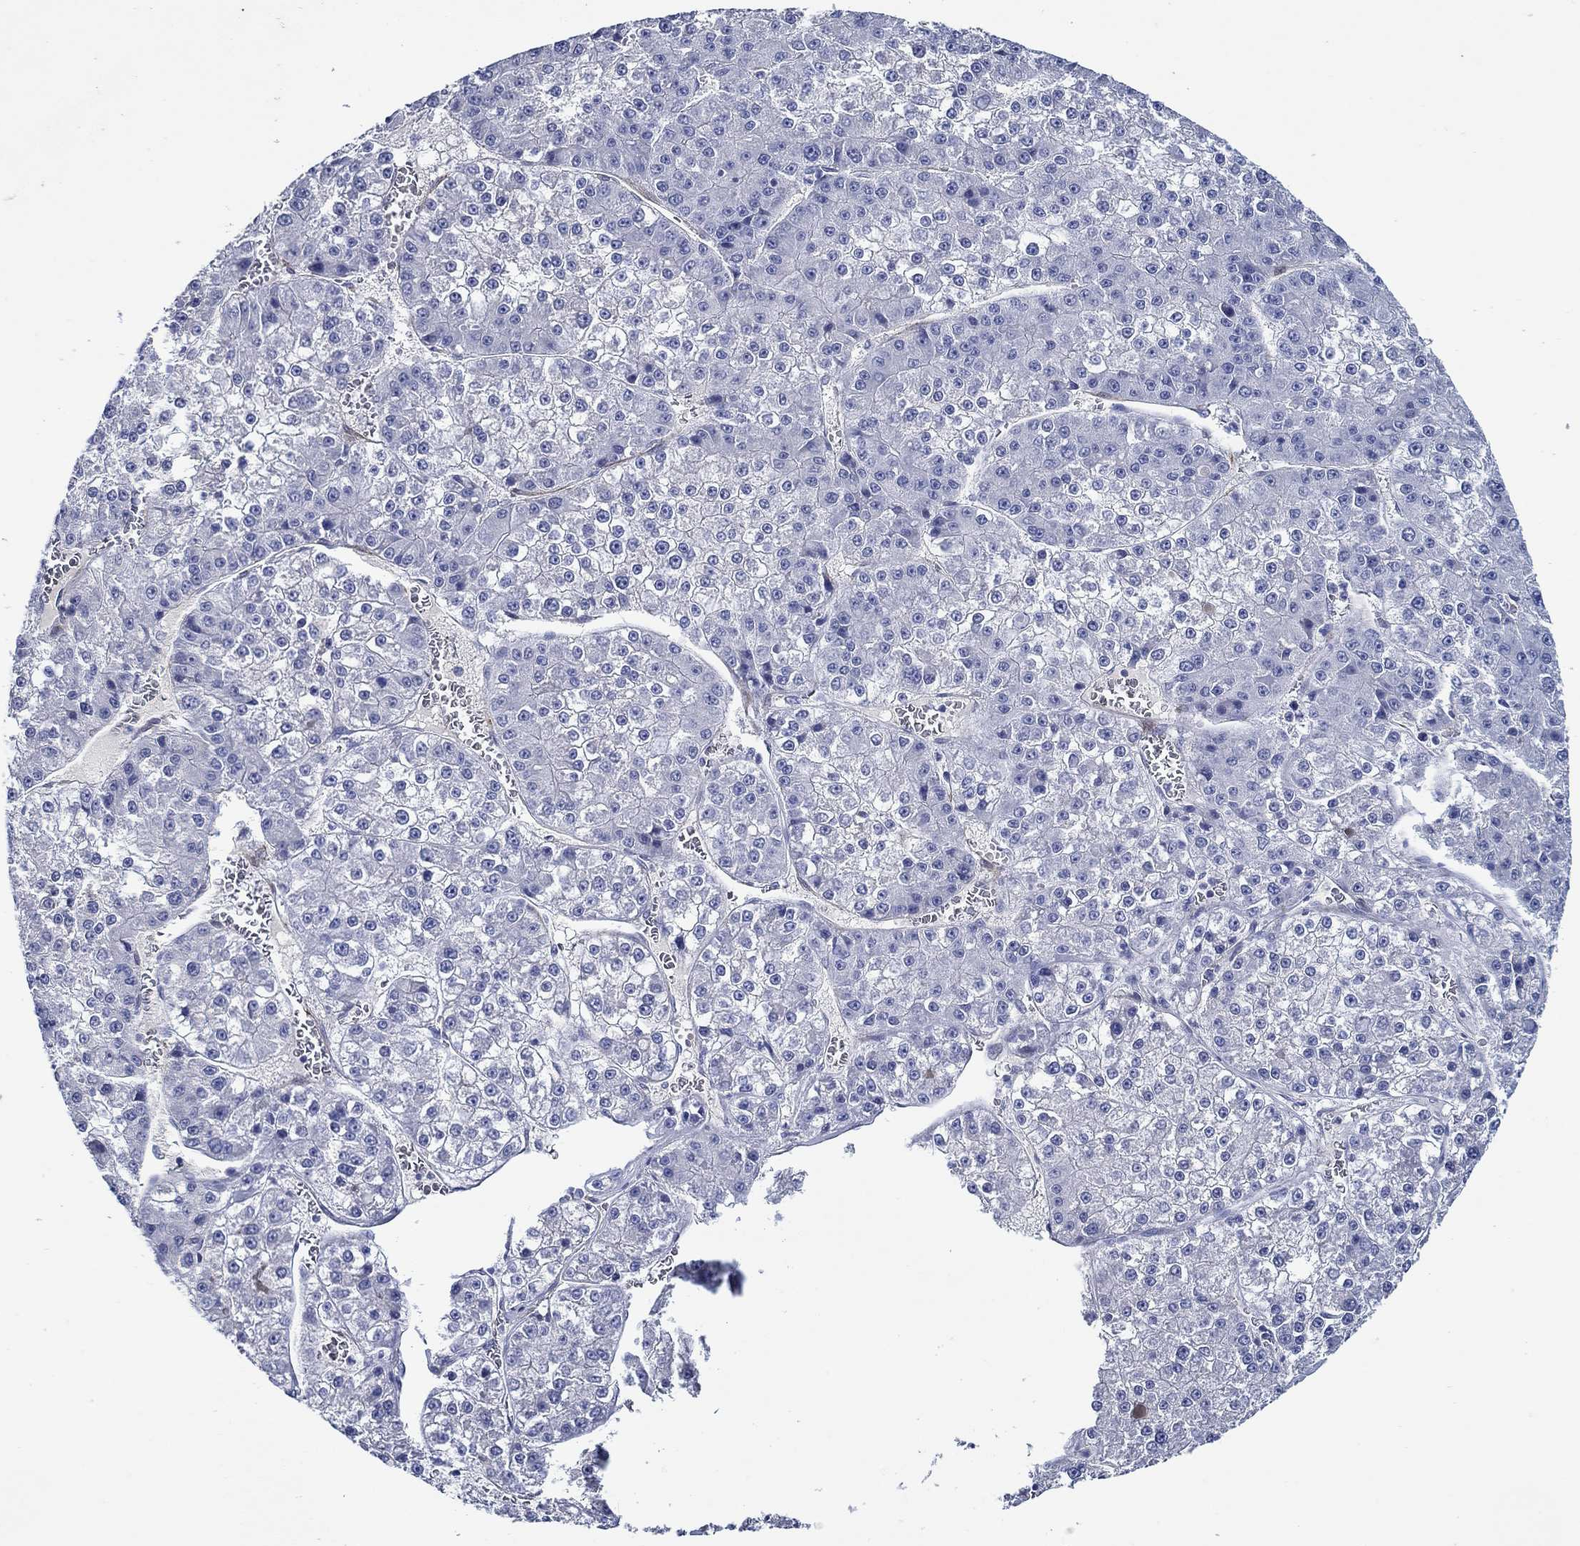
{"staining": {"intensity": "negative", "quantity": "none", "location": "none"}, "tissue": "liver cancer", "cell_type": "Tumor cells", "image_type": "cancer", "snomed": [{"axis": "morphology", "description": "Carcinoma, Hepatocellular, NOS"}, {"axis": "topography", "description": "Liver"}], "caption": "Tumor cells show no significant staining in liver hepatocellular carcinoma.", "gene": "MC2R", "patient": {"sex": "female", "age": 73}}